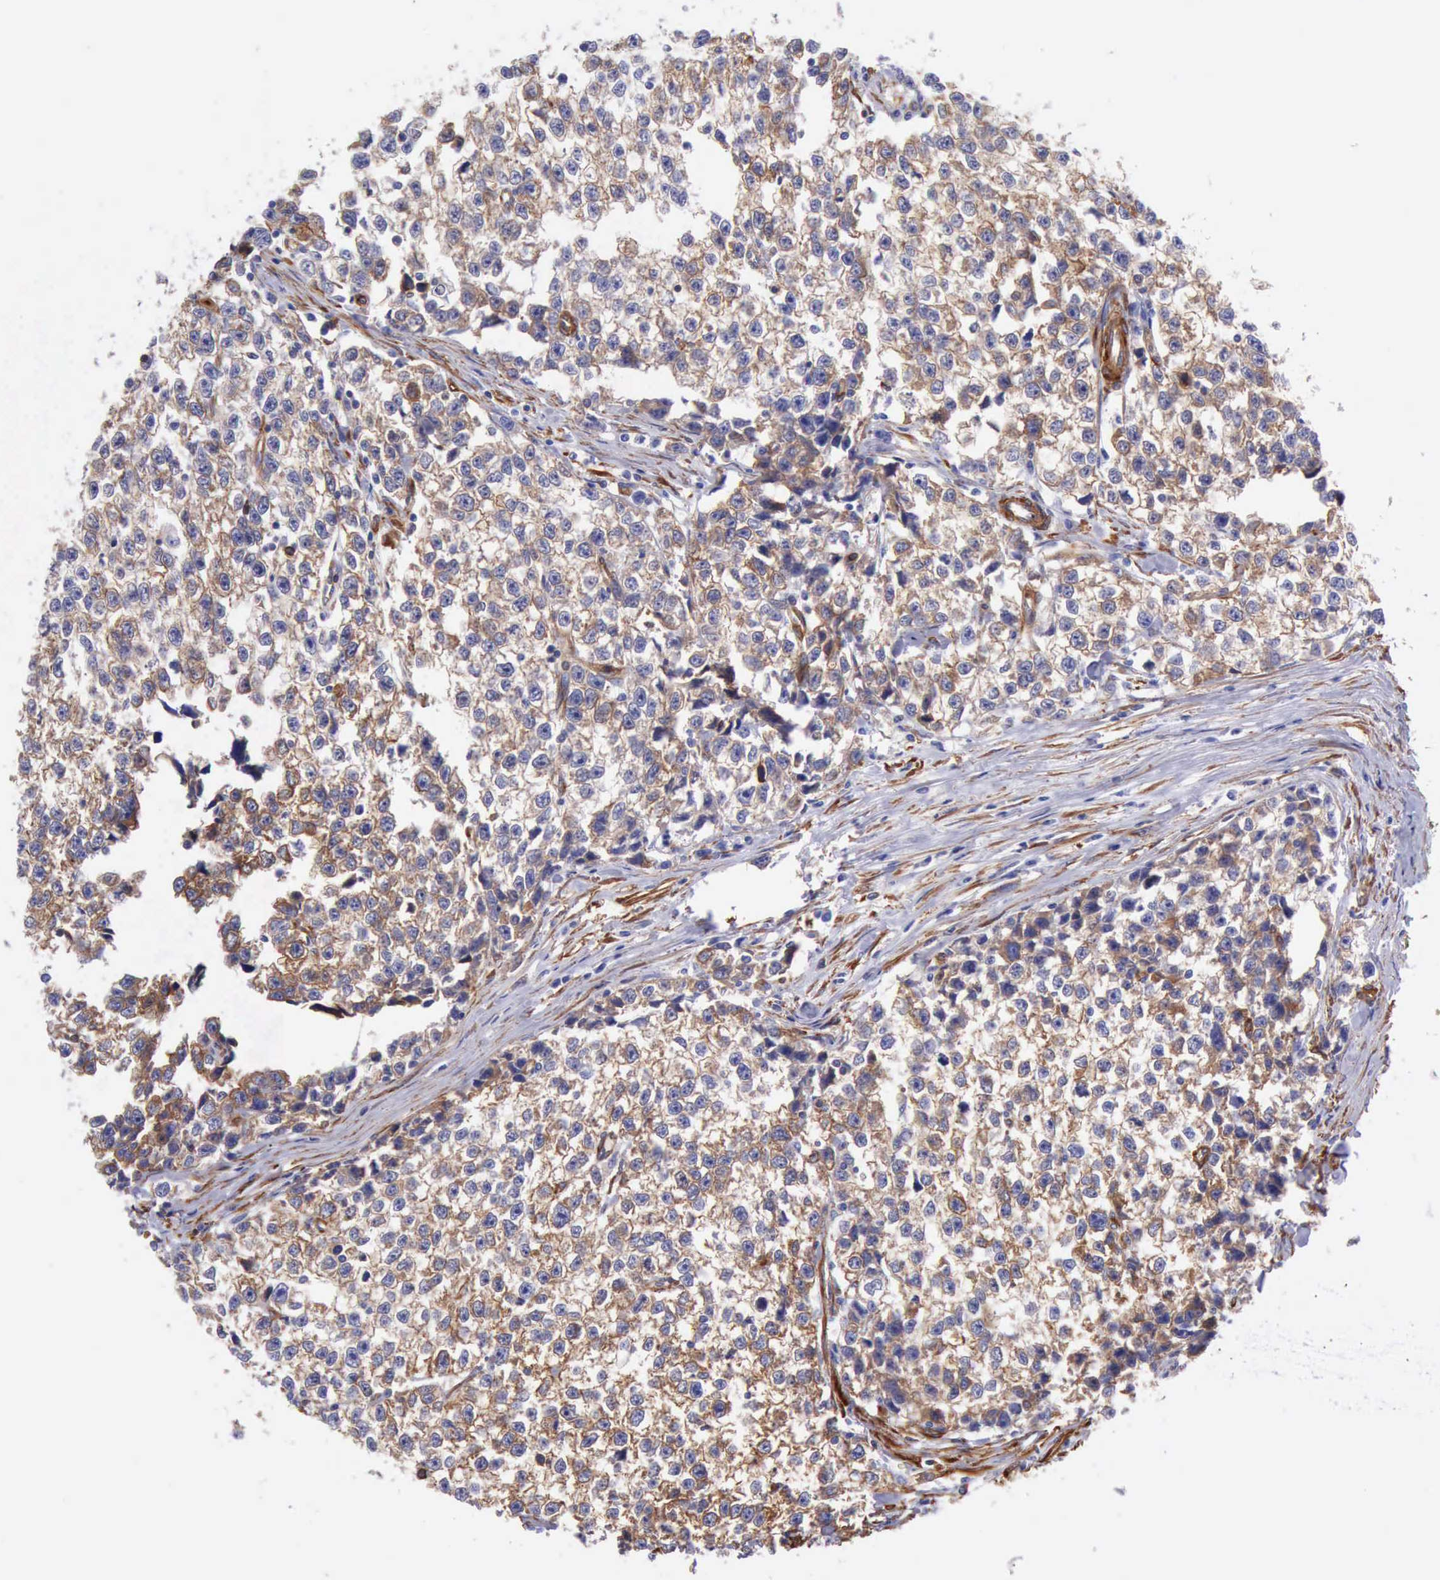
{"staining": {"intensity": "moderate", "quantity": ">75%", "location": "cytoplasmic/membranous"}, "tissue": "testis cancer", "cell_type": "Tumor cells", "image_type": "cancer", "snomed": [{"axis": "morphology", "description": "Seminoma, NOS"}, {"axis": "morphology", "description": "Carcinoma, Embryonal, NOS"}, {"axis": "topography", "description": "Testis"}], "caption": "The immunohistochemical stain labels moderate cytoplasmic/membranous staining in tumor cells of testis cancer (embryonal carcinoma) tissue.", "gene": "FLNA", "patient": {"sex": "male", "age": 30}}